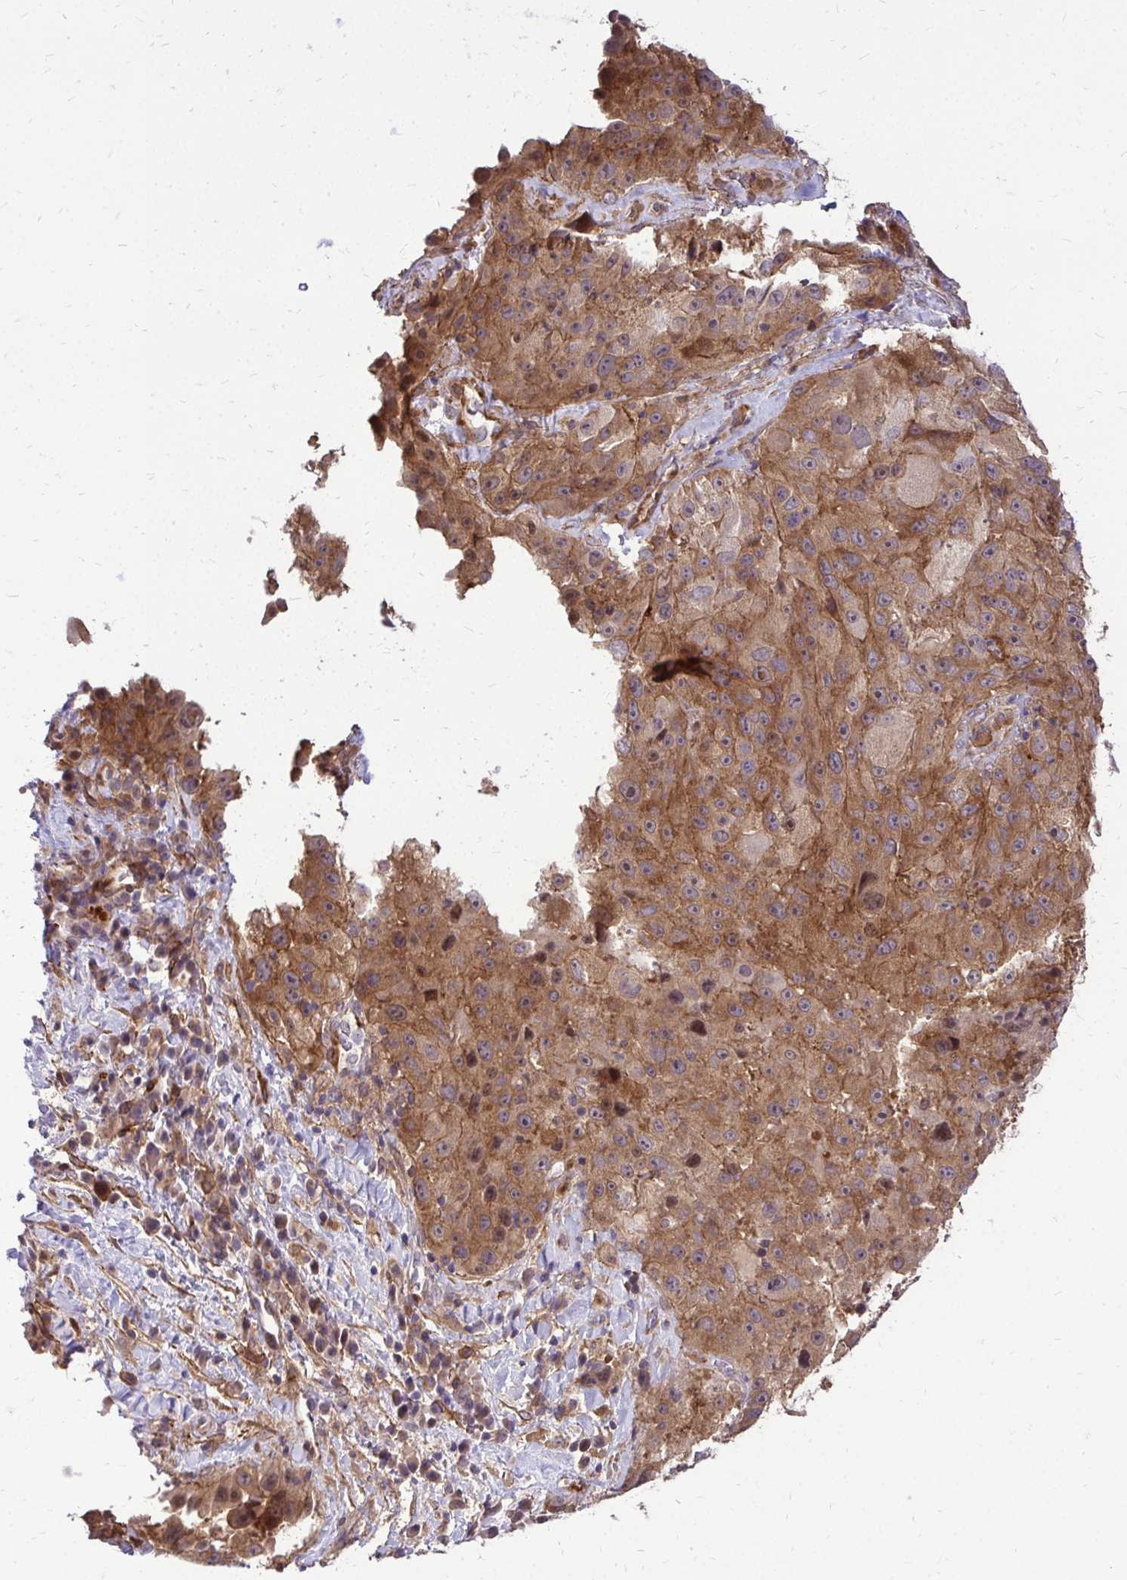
{"staining": {"intensity": "moderate", "quantity": ">75%", "location": "cytoplasmic/membranous"}, "tissue": "melanoma", "cell_type": "Tumor cells", "image_type": "cancer", "snomed": [{"axis": "morphology", "description": "Malignant melanoma, Metastatic site"}, {"axis": "topography", "description": "Lymph node"}], "caption": "A photomicrograph of melanoma stained for a protein displays moderate cytoplasmic/membranous brown staining in tumor cells.", "gene": "TRIP6", "patient": {"sex": "male", "age": 62}}